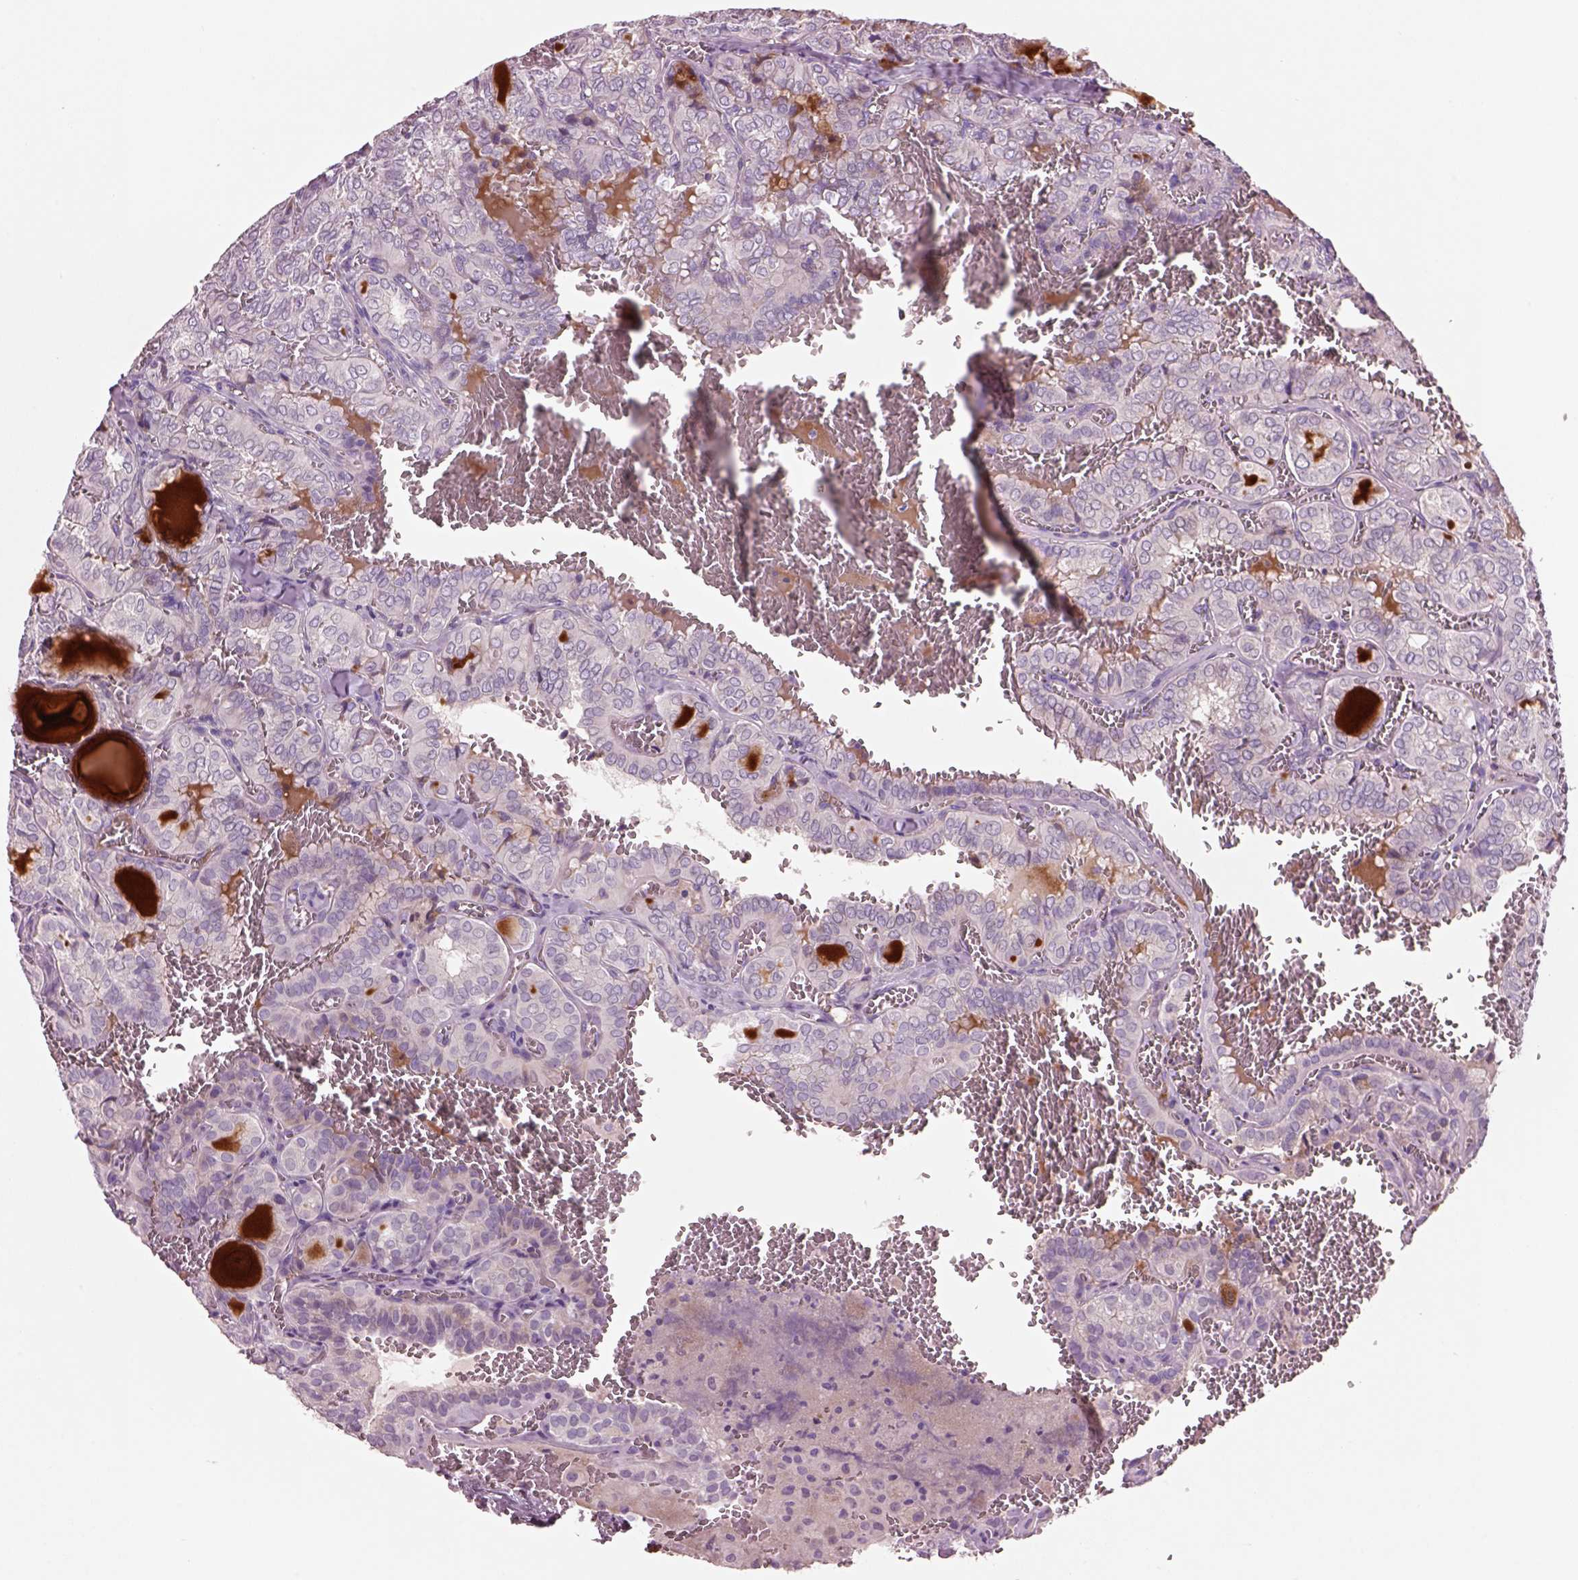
{"staining": {"intensity": "negative", "quantity": "none", "location": "none"}, "tissue": "thyroid cancer", "cell_type": "Tumor cells", "image_type": "cancer", "snomed": [{"axis": "morphology", "description": "Papillary adenocarcinoma, NOS"}, {"axis": "topography", "description": "Thyroid gland"}], "caption": "Tumor cells show no significant protein staining in papillary adenocarcinoma (thyroid). Brightfield microscopy of immunohistochemistry (IHC) stained with DAB (3,3'-diaminobenzidine) (brown) and hematoxylin (blue), captured at high magnification.", "gene": "PLPP7", "patient": {"sex": "female", "age": 41}}